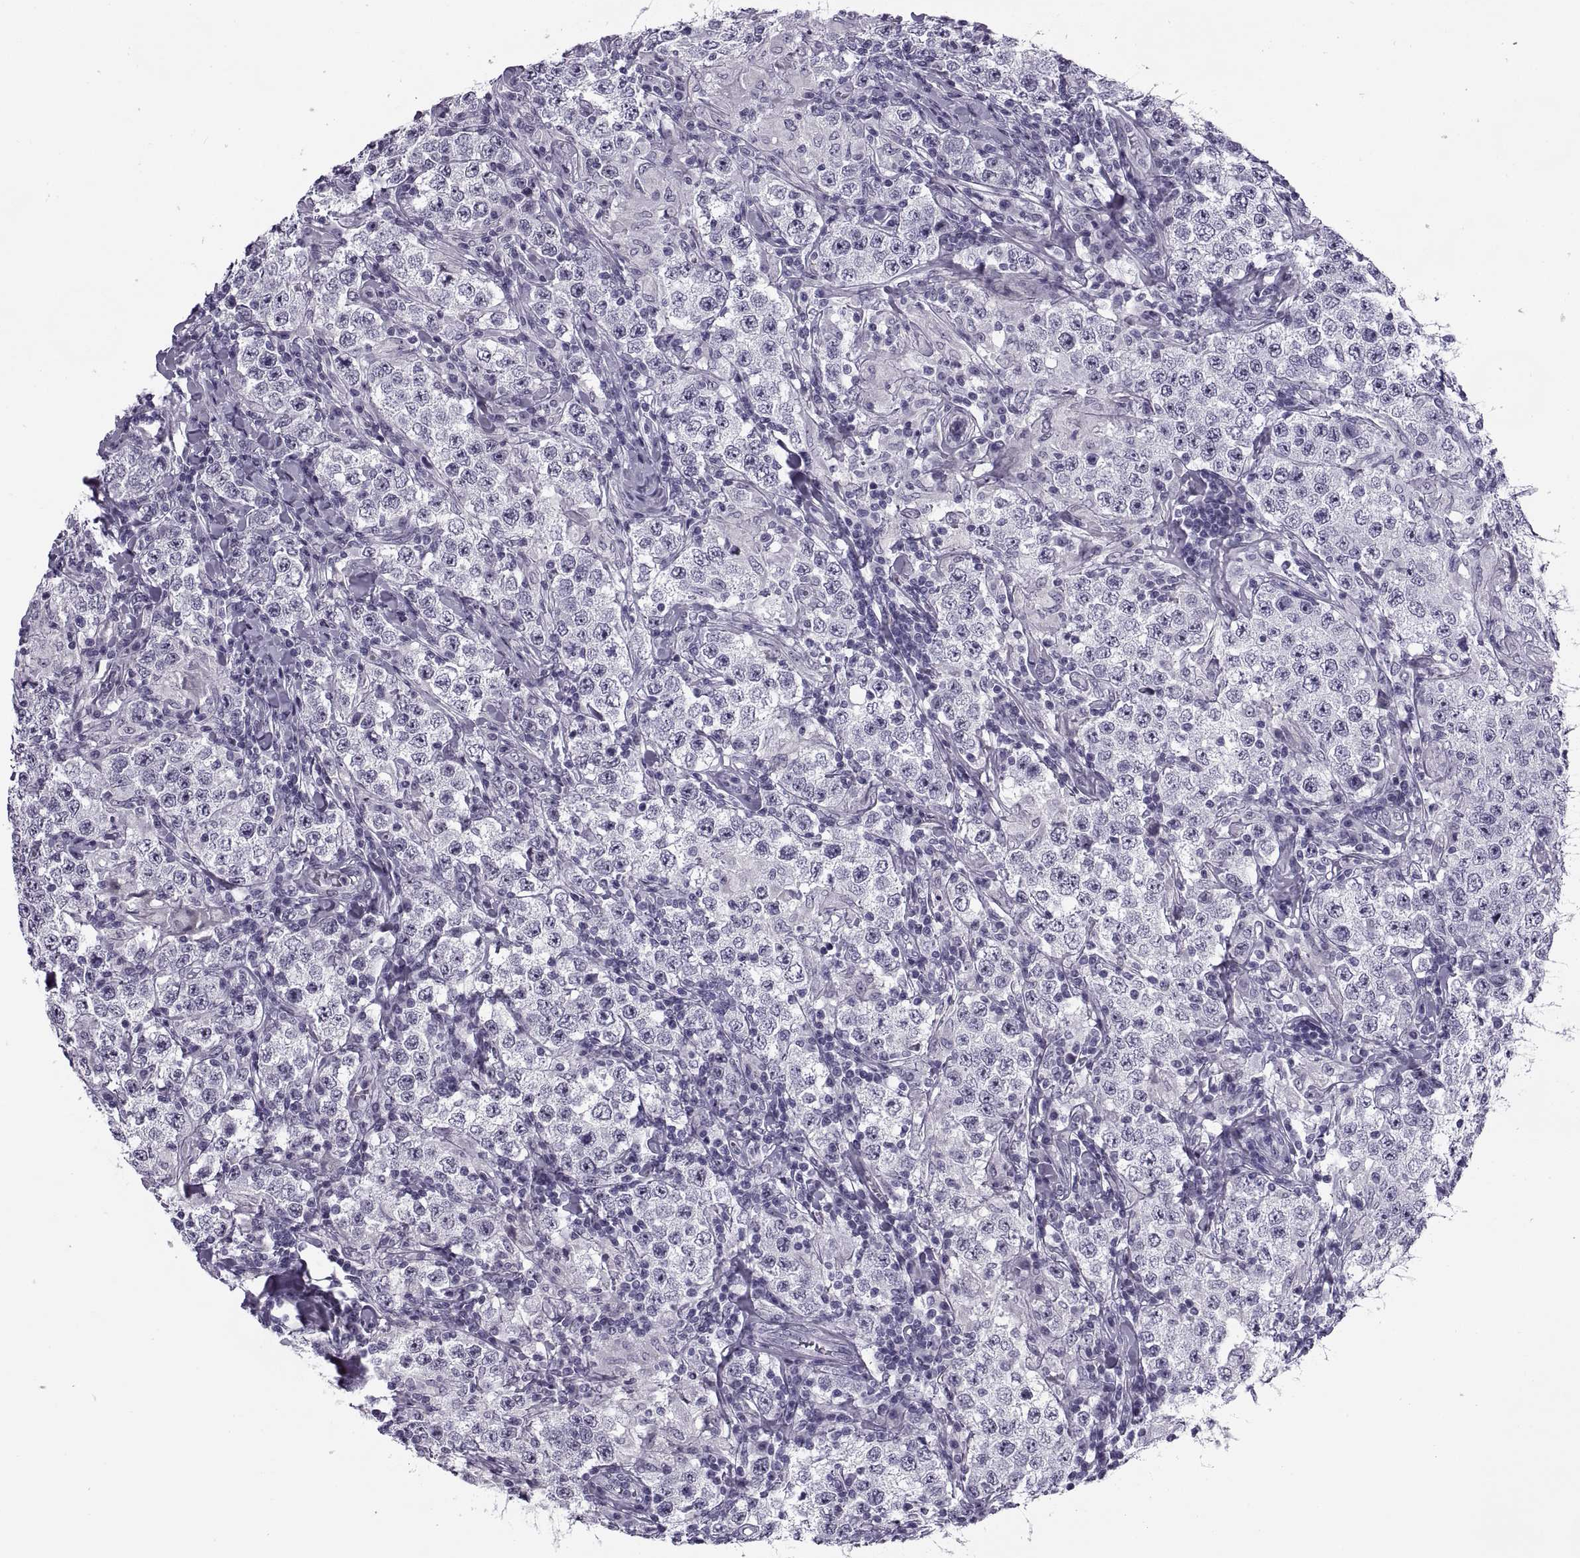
{"staining": {"intensity": "negative", "quantity": "none", "location": "none"}, "tissue": "testis cancer", "cell_type": "Tumor cells", "image_type": "cancer", "snomed": [{"axis": "morphology", "description": "Seminoma, NOS"}, {"axis": "morphology", "description": "Carcinoma, Embryonal, NOS"}, {"axis": "topography", "description": "Testis"}], "caption": "Immunohistochemical staining of testis cancer exhibits no significant positivity in tumor cells. Brightfield microscopy of immunohistochemistry stained with DAB (brown) and hematoxylin (blue), captured at high magnification.", "gene": "TBC1D3G", "patient": {"sex": "male", "age": 41}}